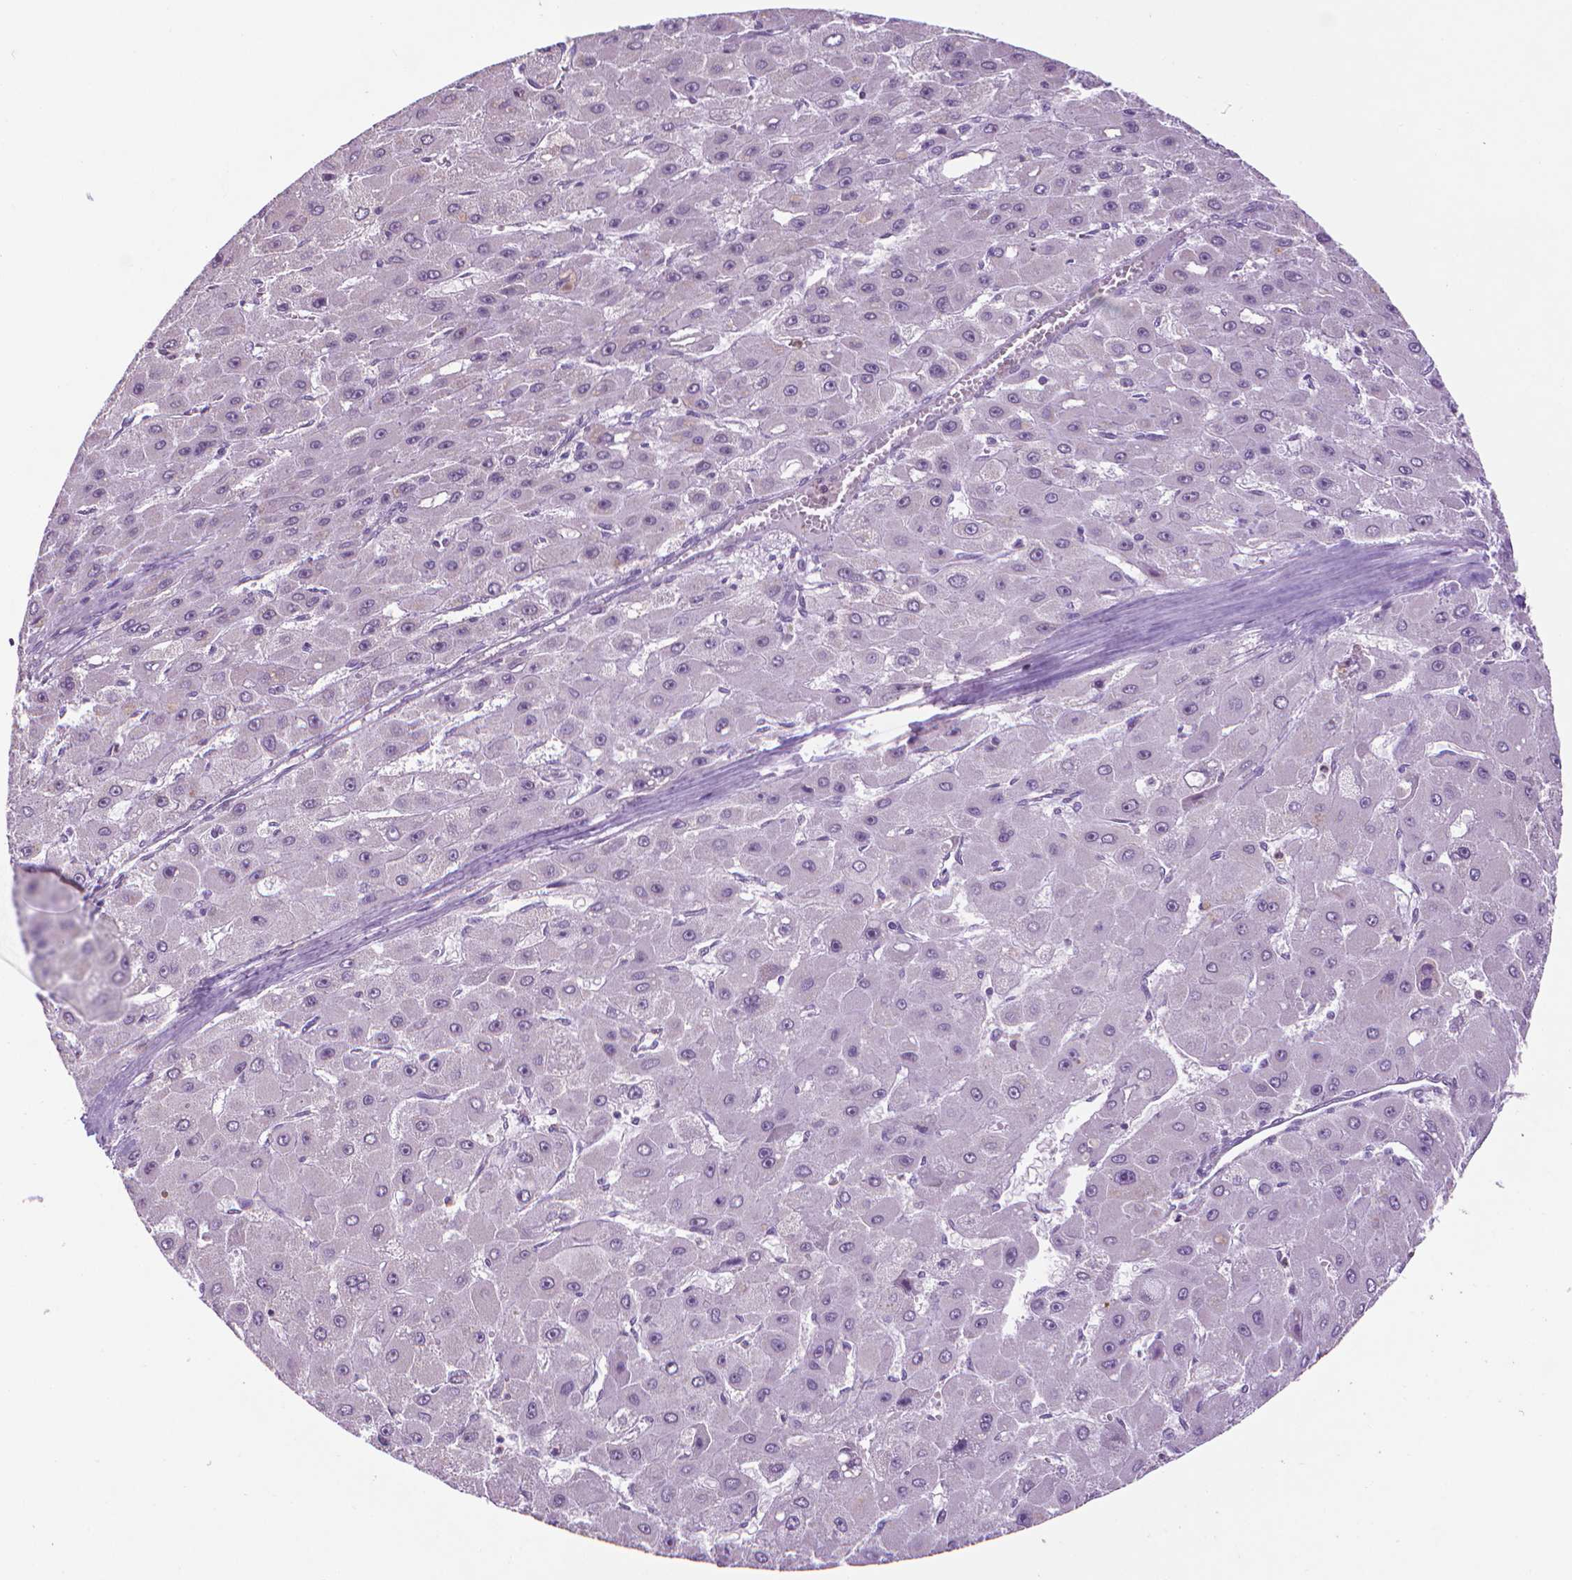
{"staining": {"intensity": "negative", "quantity": "none", "location": "none"}, "tissue": "liver cancer", "cell_type": "Tumor cells", "image_type": "cancer", "snomed": [{"axis": "morphology", "description": "Carcinoma, Hepatocellular, NOS"}, {"axis": "topography", "description": "Liver"}], "caption": "Human hepatocellular carcinoma (liver) stained for a protein using immunohistochemistry (IHC) displays no staining in tumor cells.", "gene": "CDKN2D", "patient": {"sex": "female", "age": 25}}